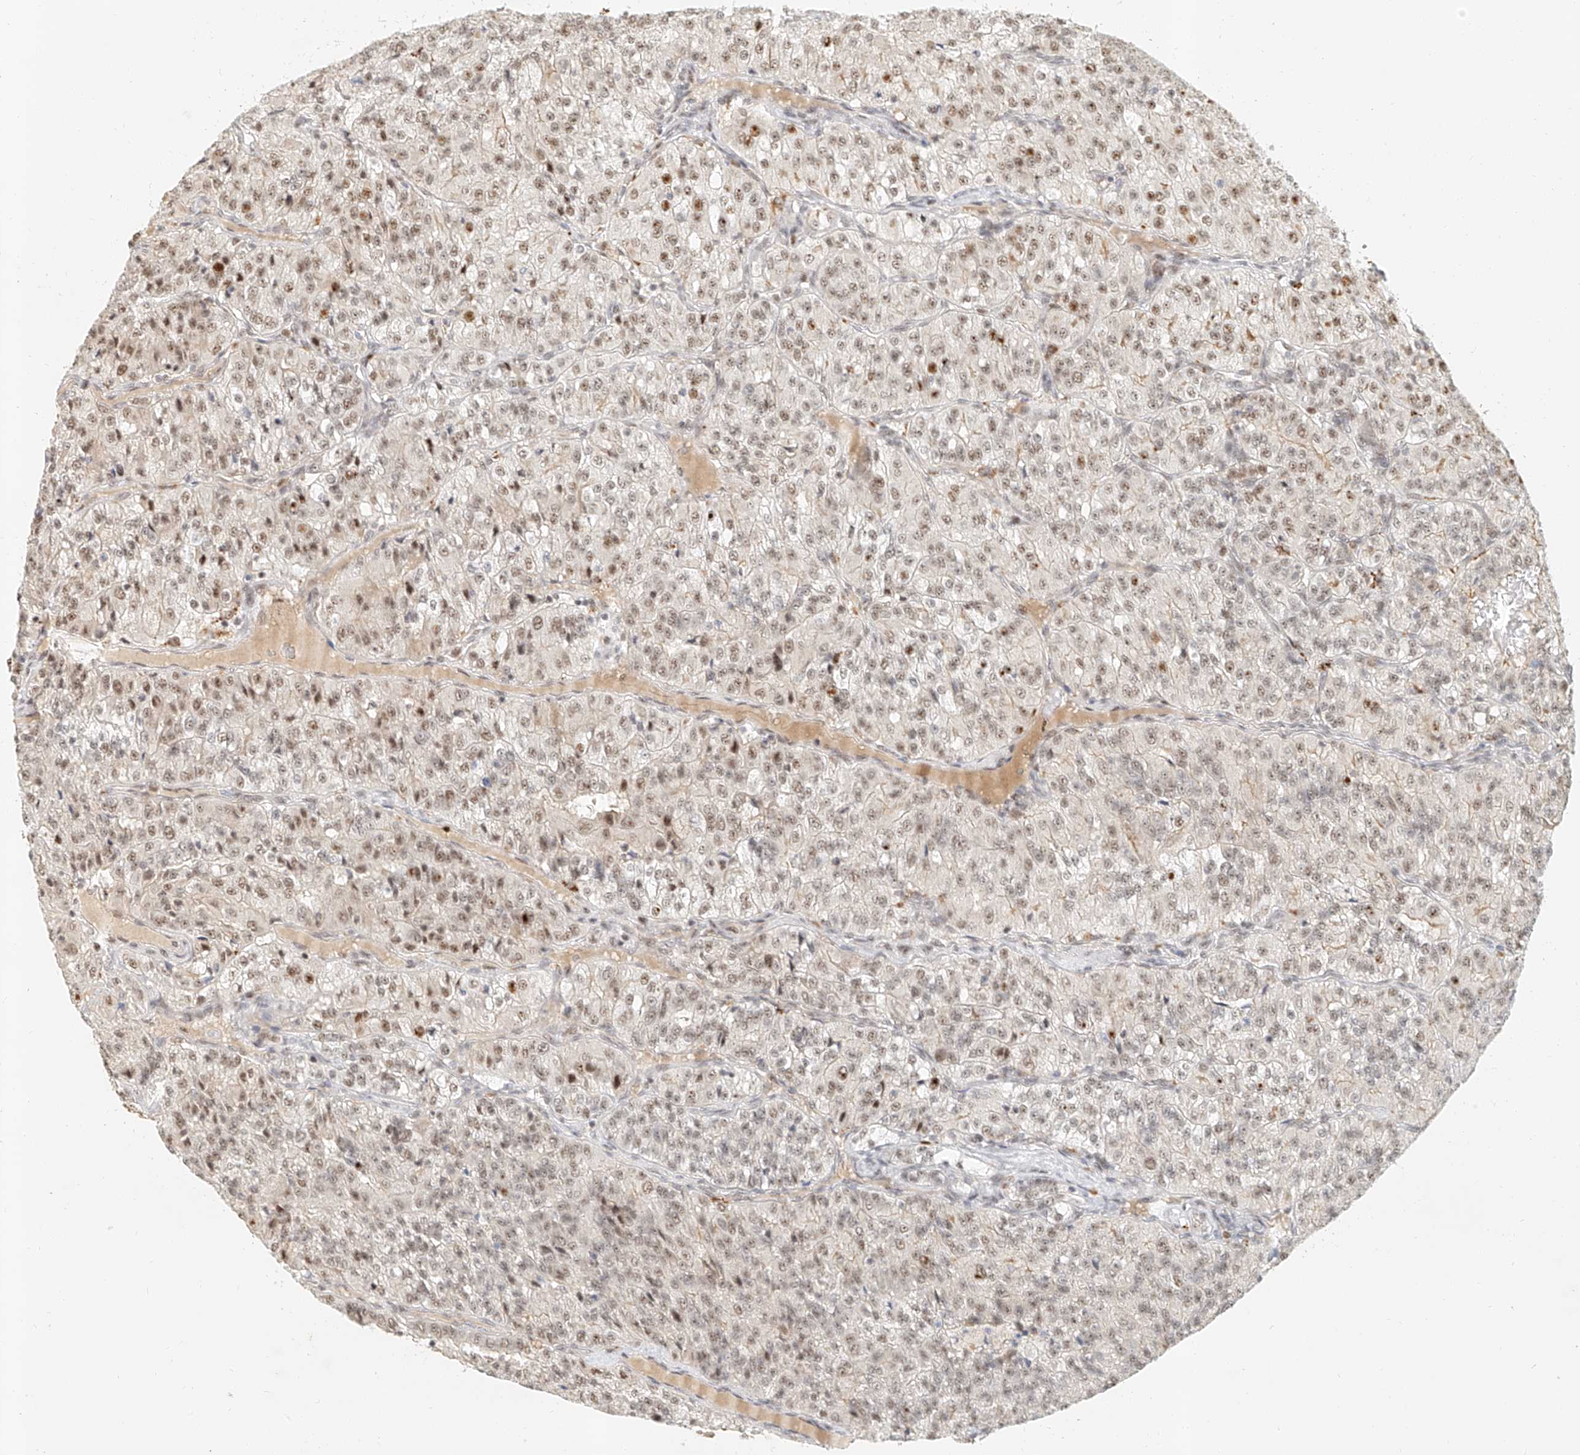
{"staining": {"intensity": "moderate", "quantity": ">75%", "location": "nuclear"}, "tissue": "renal cancer", "cell_type": "Tumor cells", "image_type": "cancer", "snomed": [{"axis": "morphology", "description": "Adenocarcinoma, NOS"}, {"axis": "topography", "description": "Kidney"}], "caption": "Immunohistochemical staining of renal cancer exhibits moderate nuclear protein positivity in approximately >75% of tumor cells. Using DAB (brown) and hematoxylin (blue) stains, captured at high magnification using brightfield microscopy.", "gene": "CXorf58", "patient": {"sex": "female", "age": 63}}